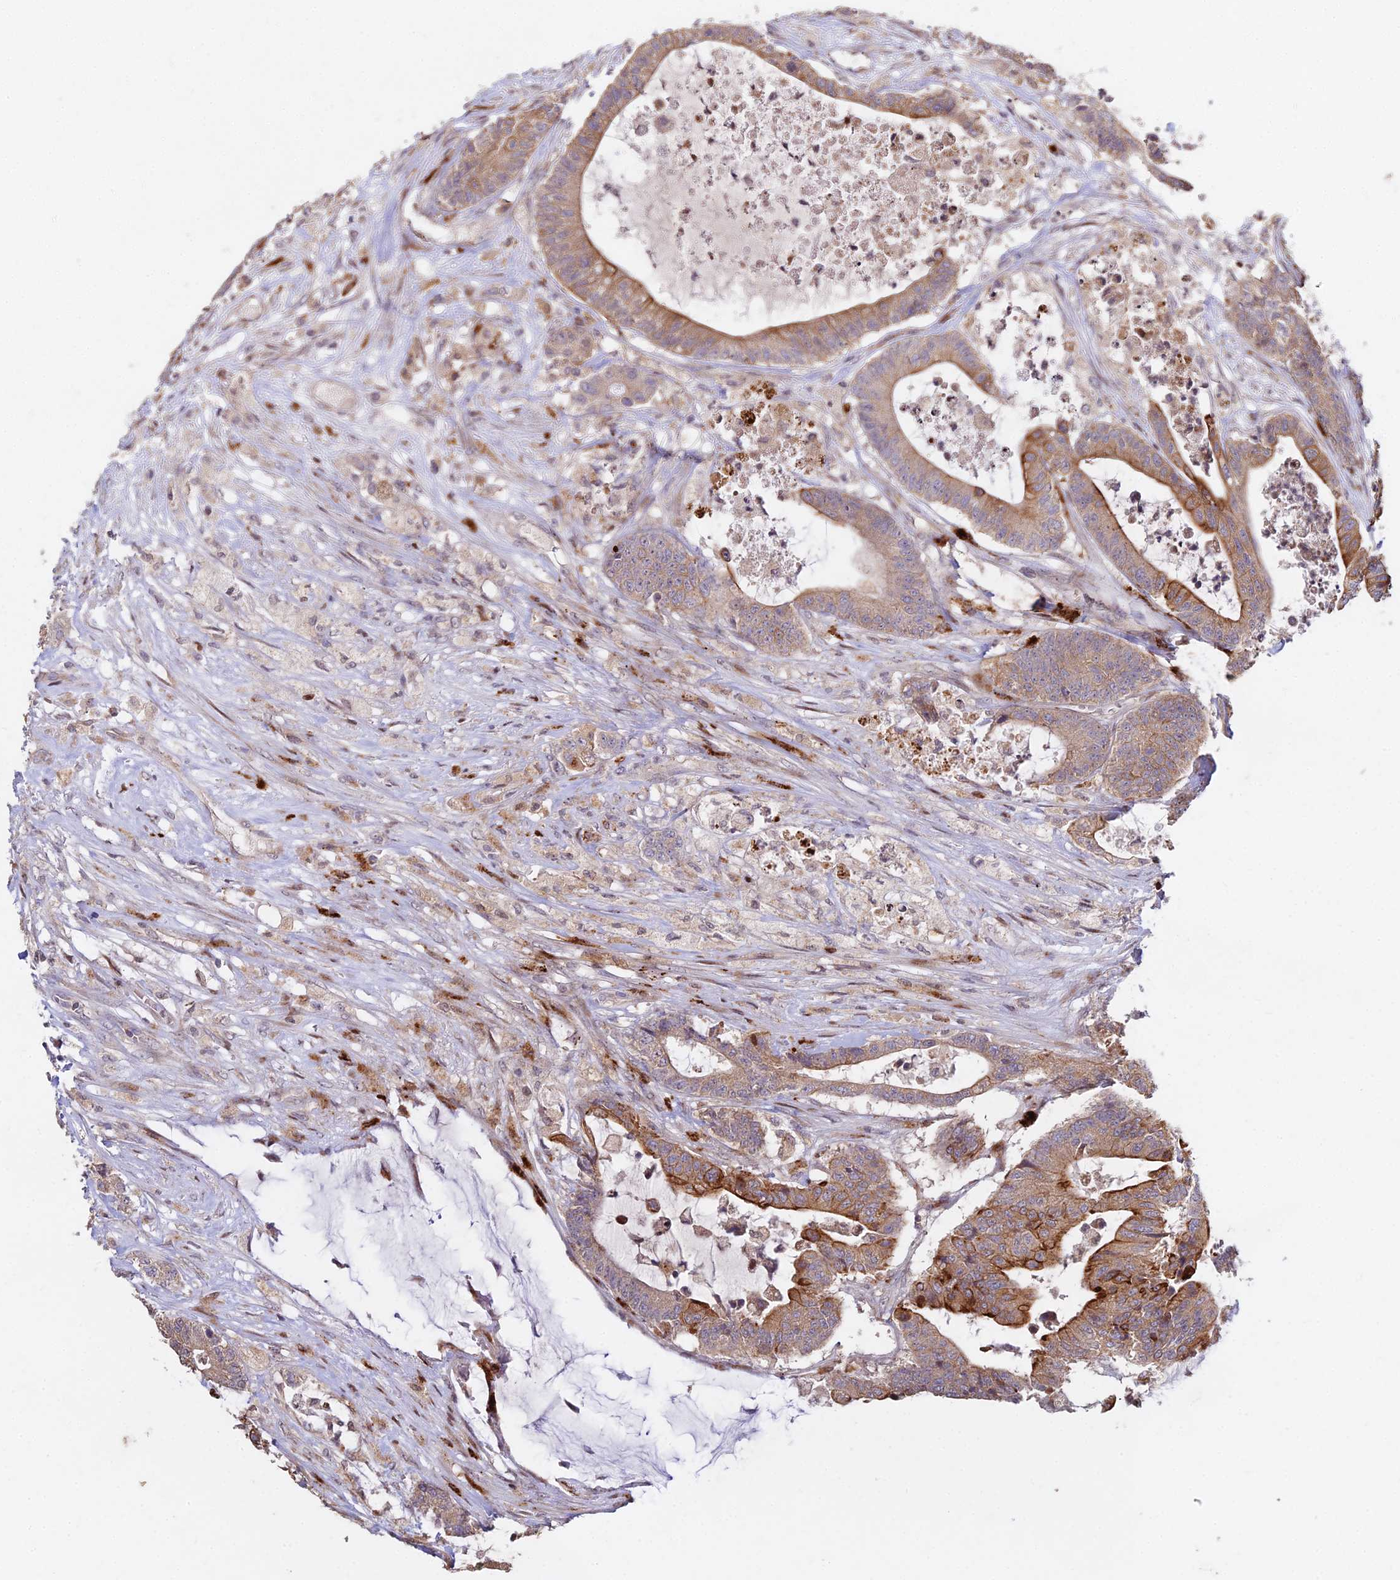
{"staining": {"intensity": "moderate", "quantity": ">75%", "location": "cytoplasmic/membranous"}, "tissue": "colorectal cancer", "cell_type": "Tumor cells", "image_type": "cancer", "snomed": [{"axis": "morphology", "description": "Adenocarcinoma, NOS"}, {"axis": "topography", "description": "Colon"}], "caption": "High-magnification brightfield microscopy of colorectal cancer stained with DAB (3,3'-diaminobenzidine) (brown) and counterstained with hematoxylin (blue). tumor cells exhibit moderate cytoplasmic/membranous staining is present in approximately>75% of cells.", "gene": "RBMS2", "patient": {"sex": "female", "age": 84}}